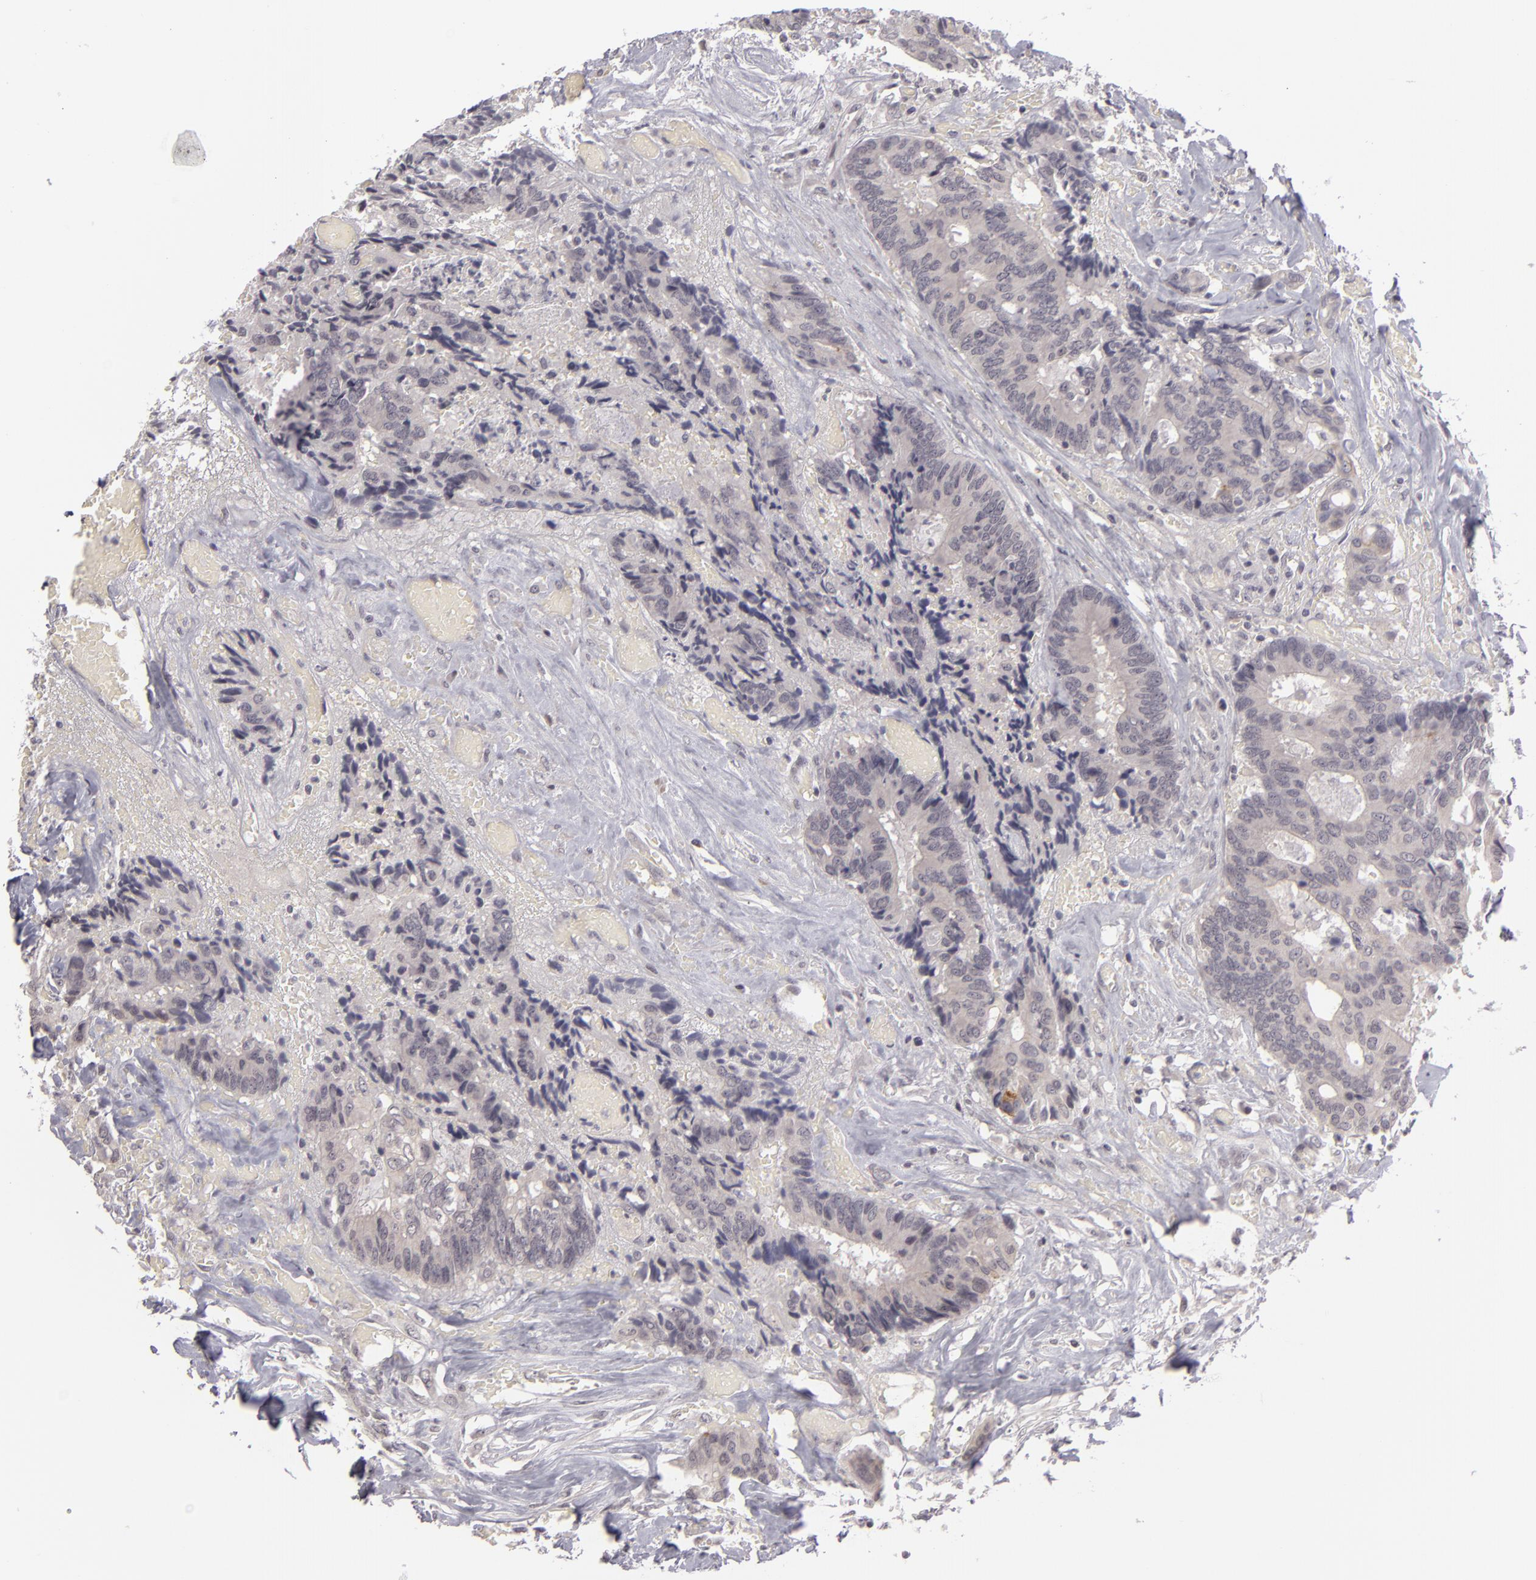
{"staining": {"intensity": "negative", "quantity": "none", "location": "none"}, "tissue": "colorectal cancer", "cell_type": "Tumor cells", "image_type": "cancer", "snomed": [{"axis": "morphology", "description": "Adenocarcinoma, NOS"}, {"axis": "topography", "description": "Rectum"}], "caption": "This is an immunohistochemistry (IHC) image of human colorectal cancer (adenocarcinoma). There is no expression in tumor cells.", "gene": "ZNF205", "patient": {"sex": "male", "age": 55}}